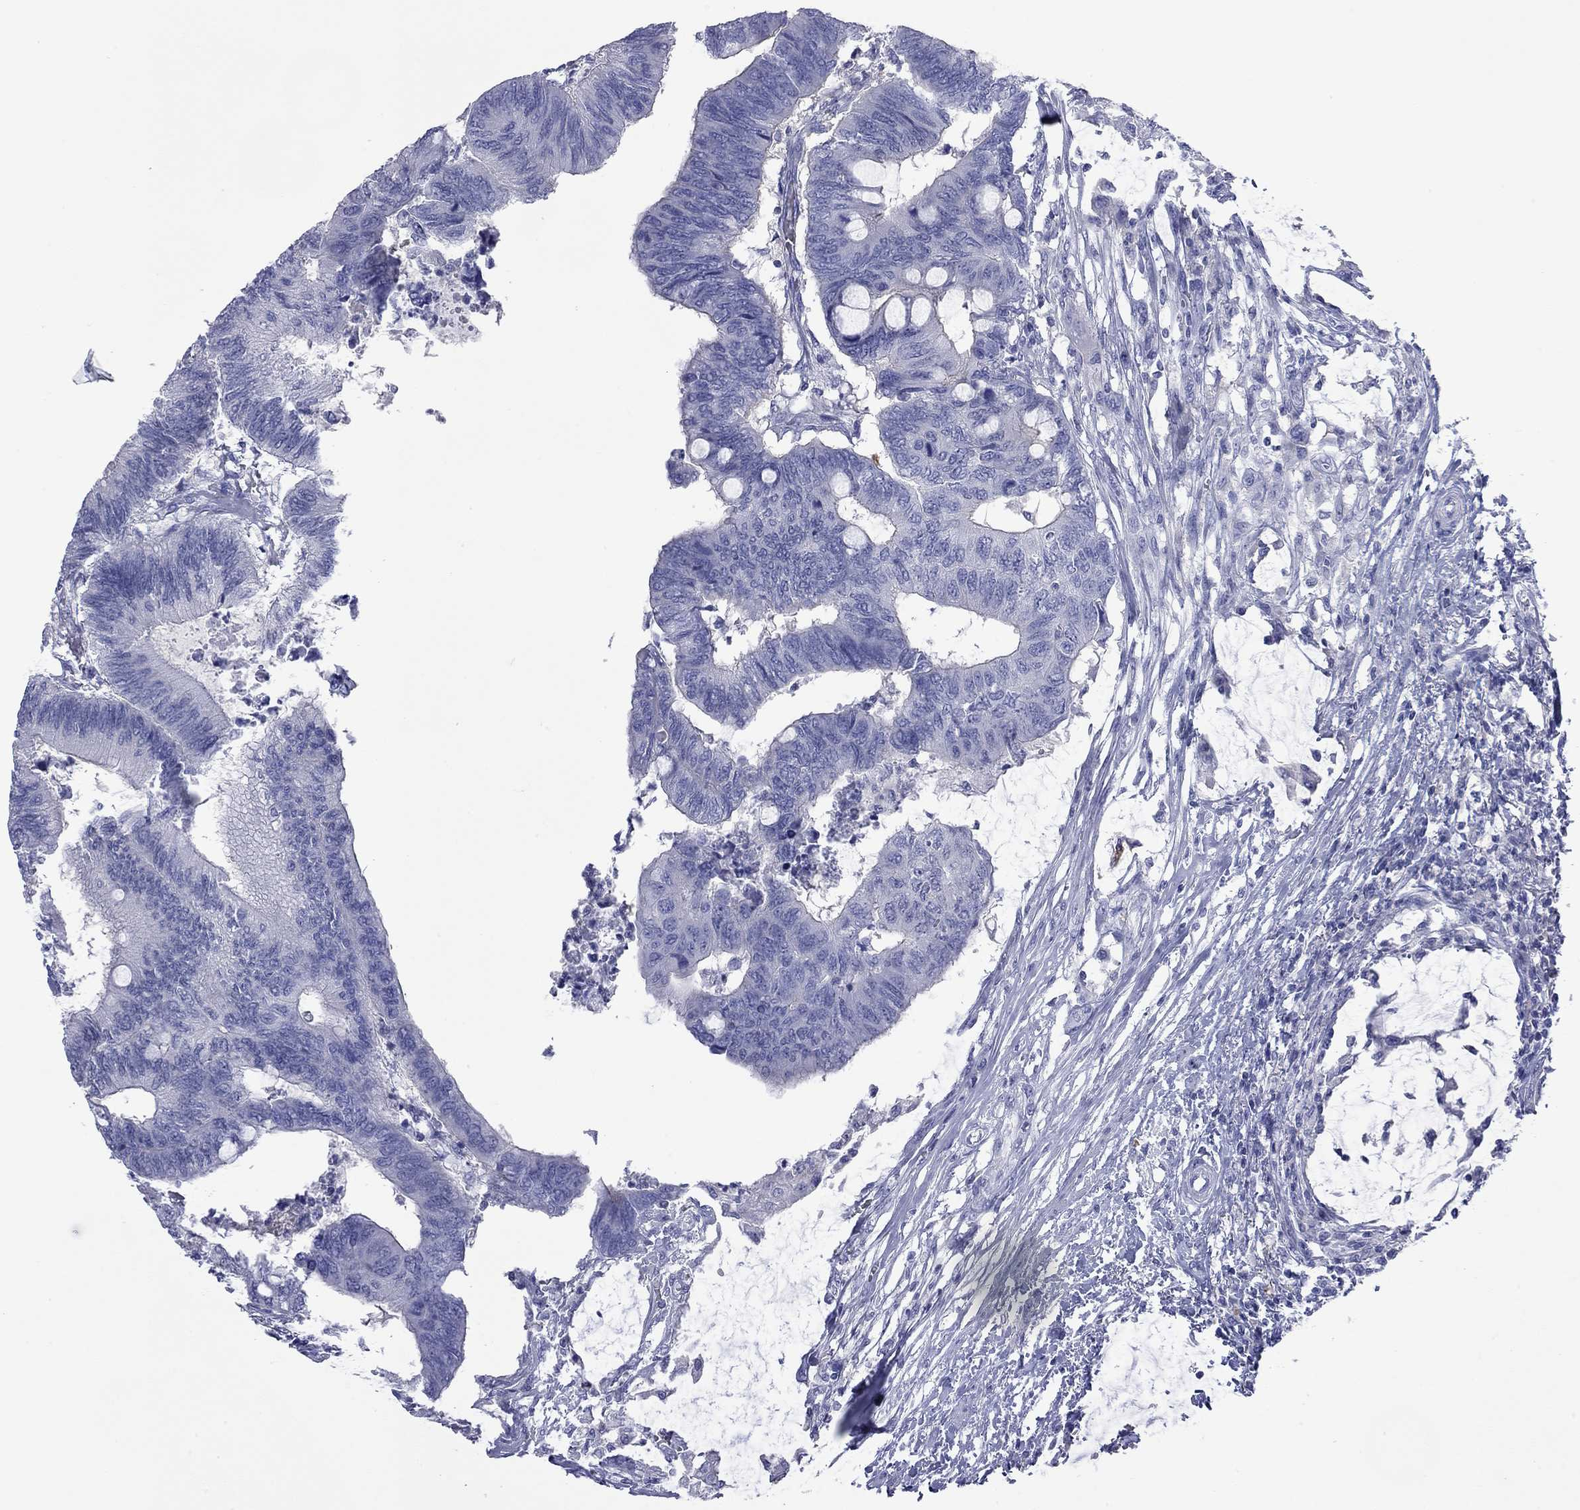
{"staining": {"intensity": "negative", "quantity": "none", "location": "none"}, "tissue": "colorectal cancer", "cell_type": "Tumor cells", "image_type": "cancer", "snomed": [{"axis": "morphology", "description": "Normal tissue, NOS"}, {"axis": "morphology", "description": "Adenocarcinoma, NOS"}, {"axis": "topography", "description": "Rectum"}, {"axis": "topography", "description": "Peripheral nerve tissue"}], "caption": "The micrograph shows no significant staining in tumor cells of colorectal cancer (adenocarcinoma).", "gene": "ACTL7B", "patient": {"sex": "male", "age": 92}}